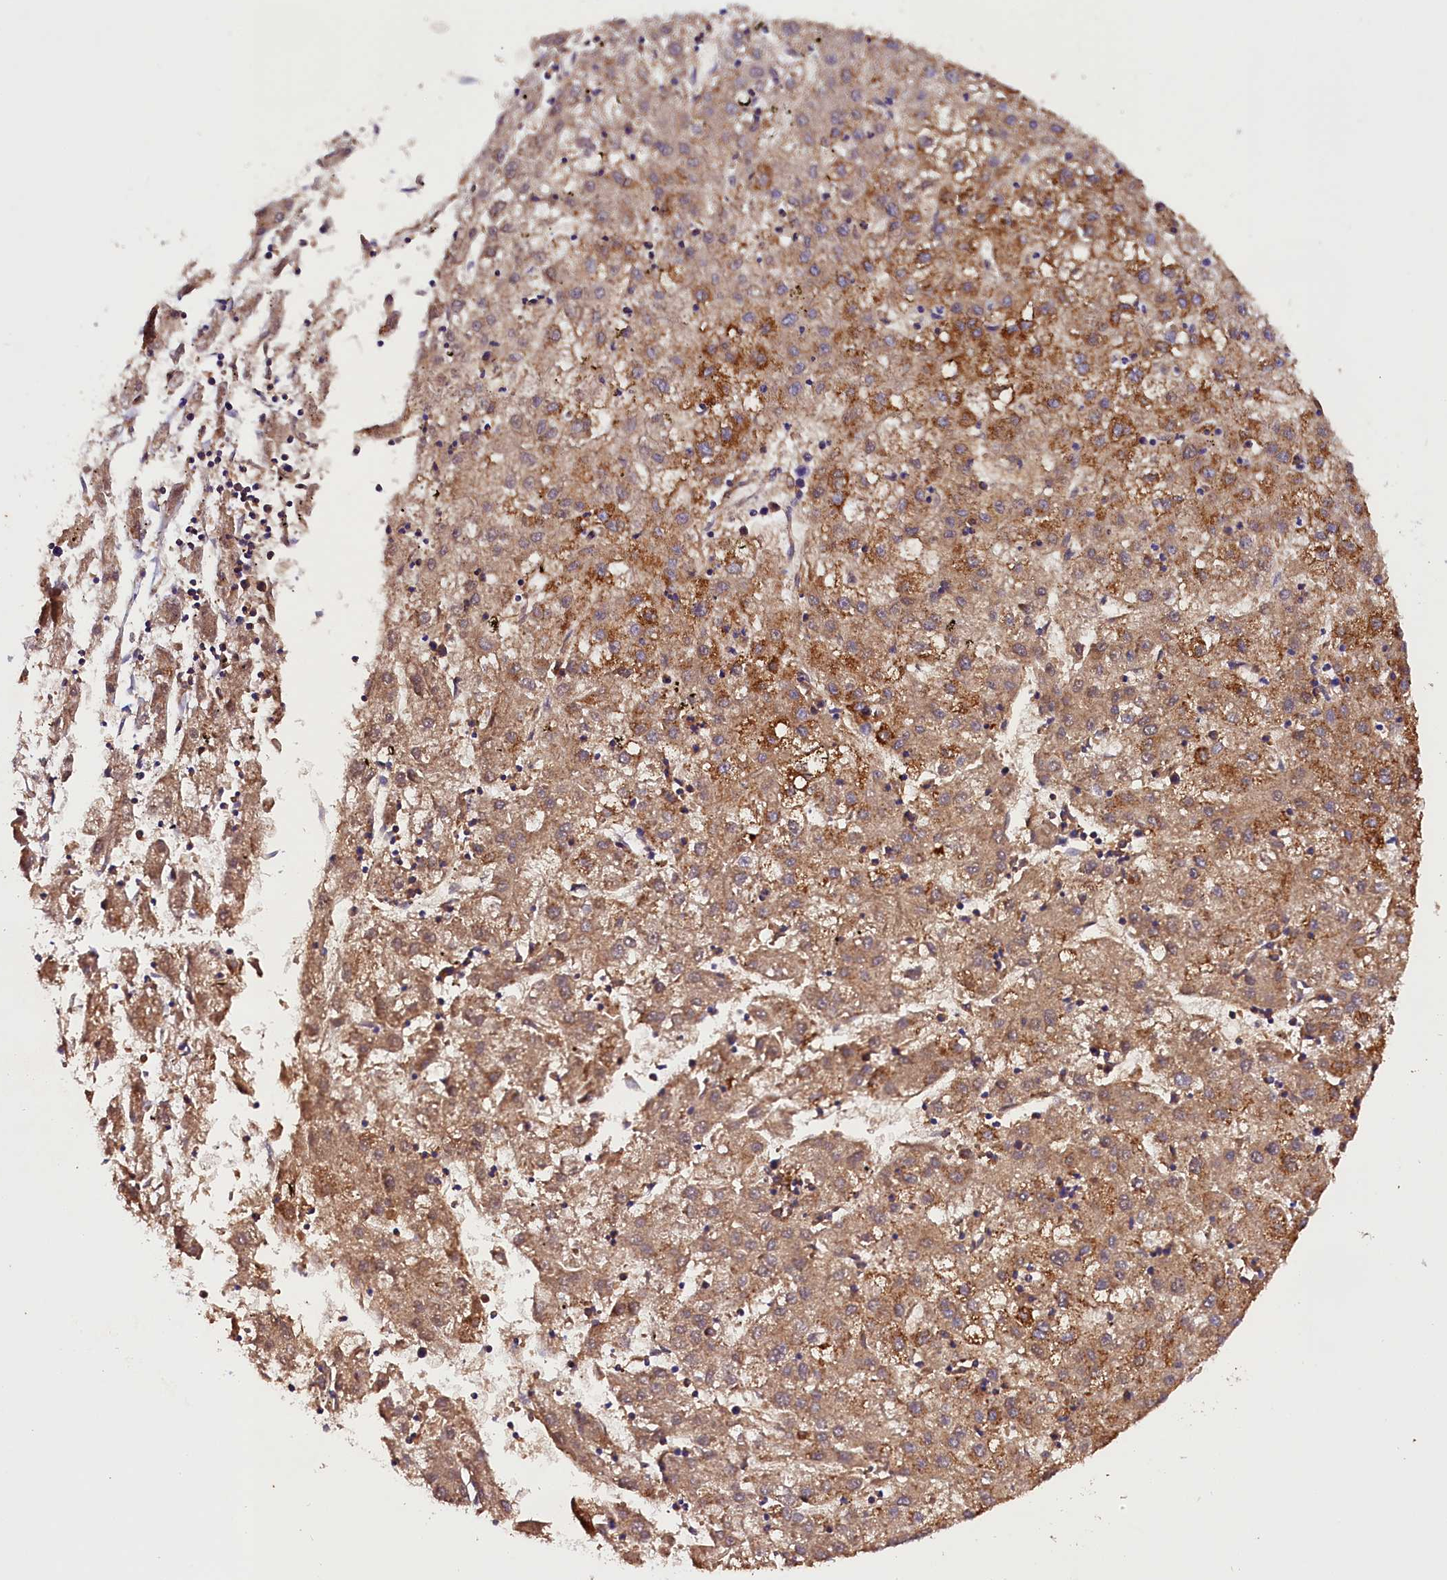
{"staining": {"intensity": "moderate", "quantity": ">75%", "location": "cytoplasmic/membranous"}, "tissue": "liver cancer", "cell_type": "Tumor cells", "image_type": "cancer", "snomed": [{"axis": "morphology", "description": "Carcinoma, Hepatocellular, NOS"}, {"axis": "topography", "description": "Liver"}], "caption": "Liver cancer (hepatocellular carcinoma) stained with DAB (3,3'-diaminobenzidine) IHC exhibits medium levels of moderate cytoplasmic/membranous positivity in approximately >75% of tumor cells. The protein is stained brown, and the nuclei are stained in blue (DAB IHC with brightfield microscopy, high magnification).", "gene": "SIX5", "patient": {"sex": "male", "age": 72}}